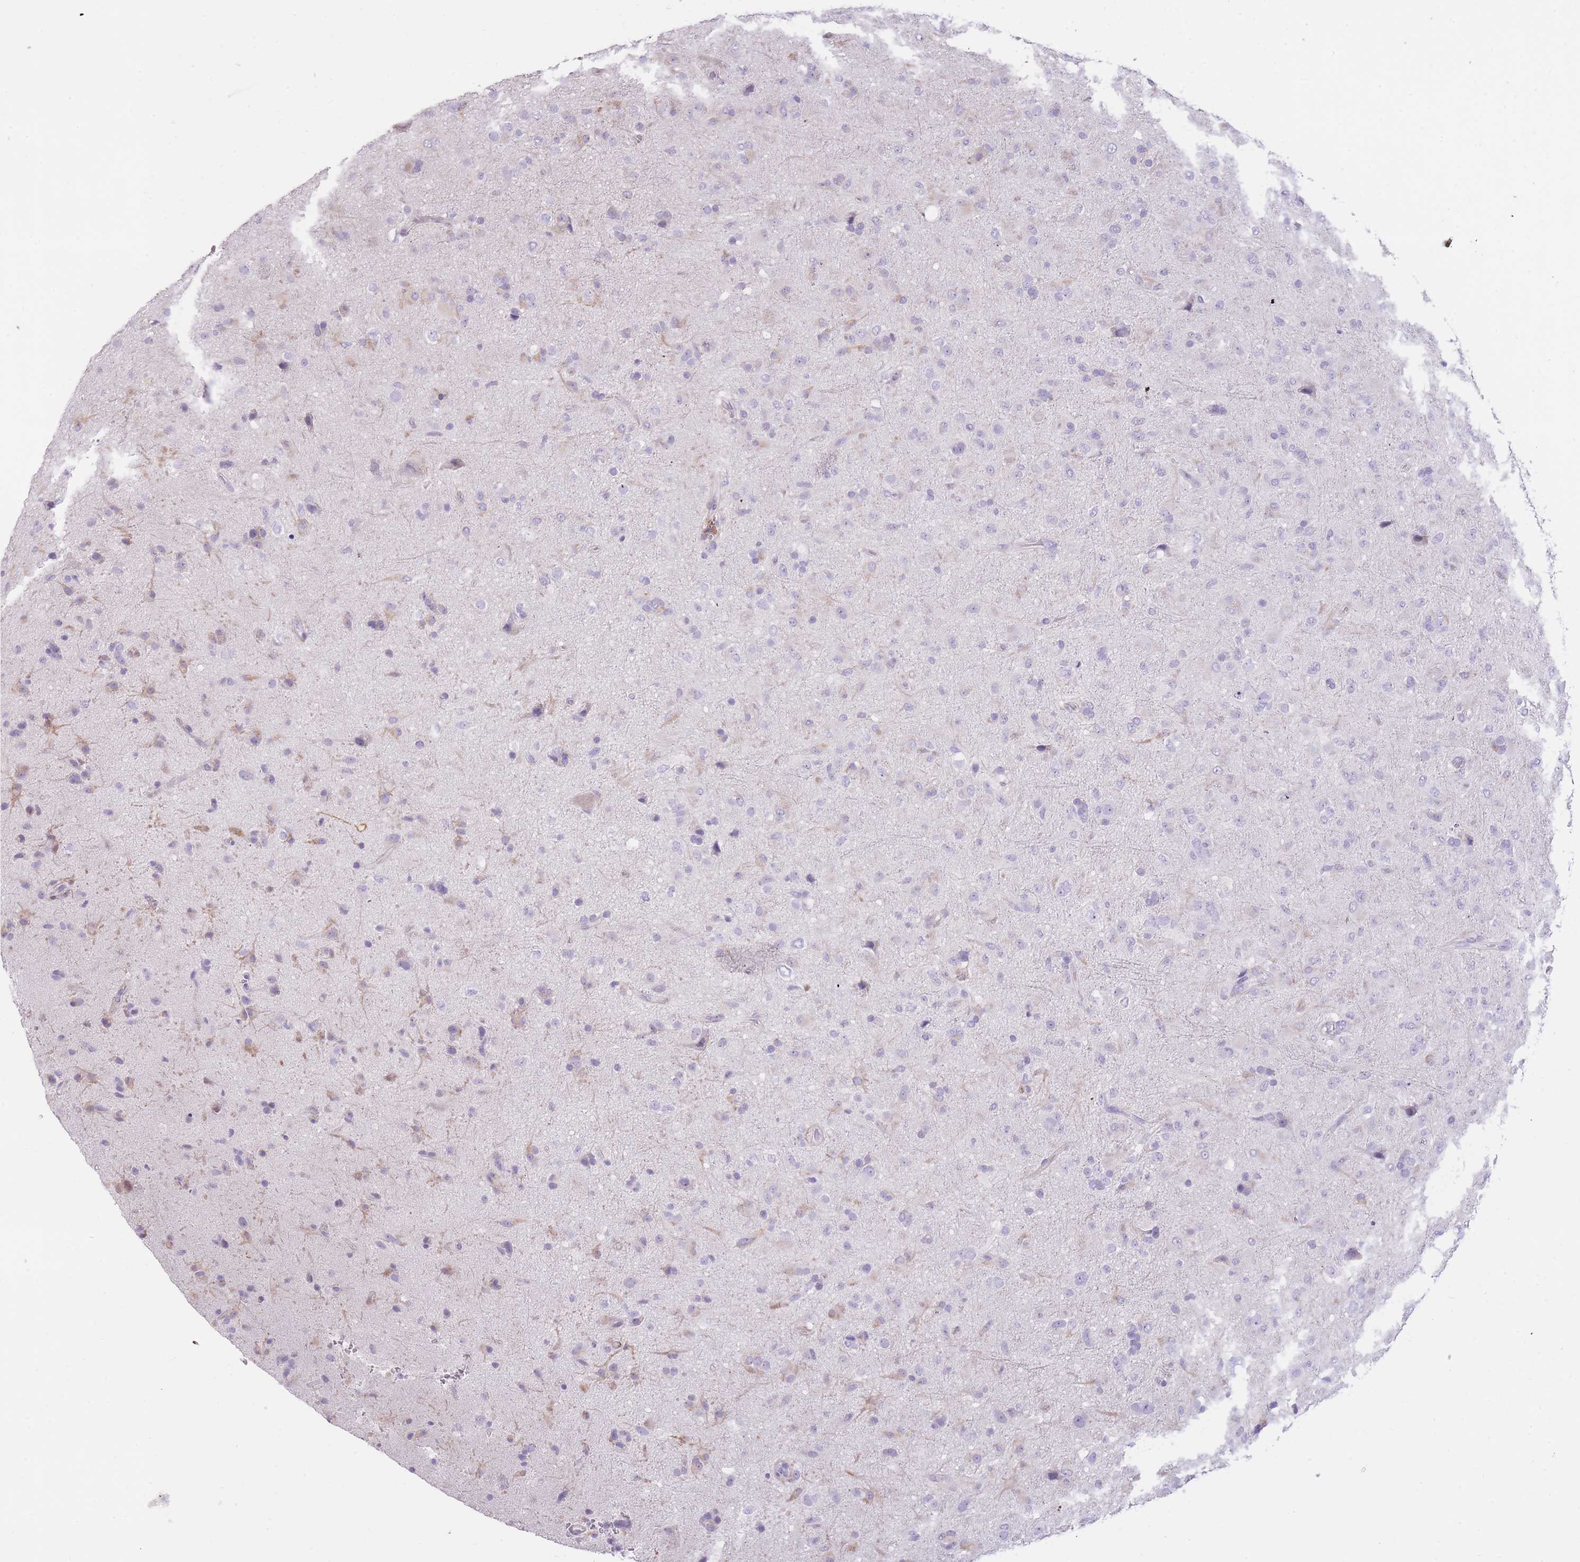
{"staining": {"intensity": "negative", "quantity": "none", "location": "none"}, "tissue": "glioma", "cell_type": "Tumor cells", "image_type": "cancer", "snomed": [{"axis": "morphology", "description": "Glioma, malignant, Low grade"}, {"axis": "topography", "description": "Brain"}], "caption": "IHC photomicrograph of neoplastic tissue: human glioma stained with DAB displays no significant protein staining in tumor cells.", "gene": "IMPG1", "patient": {"sex": "male", "age": 65}}